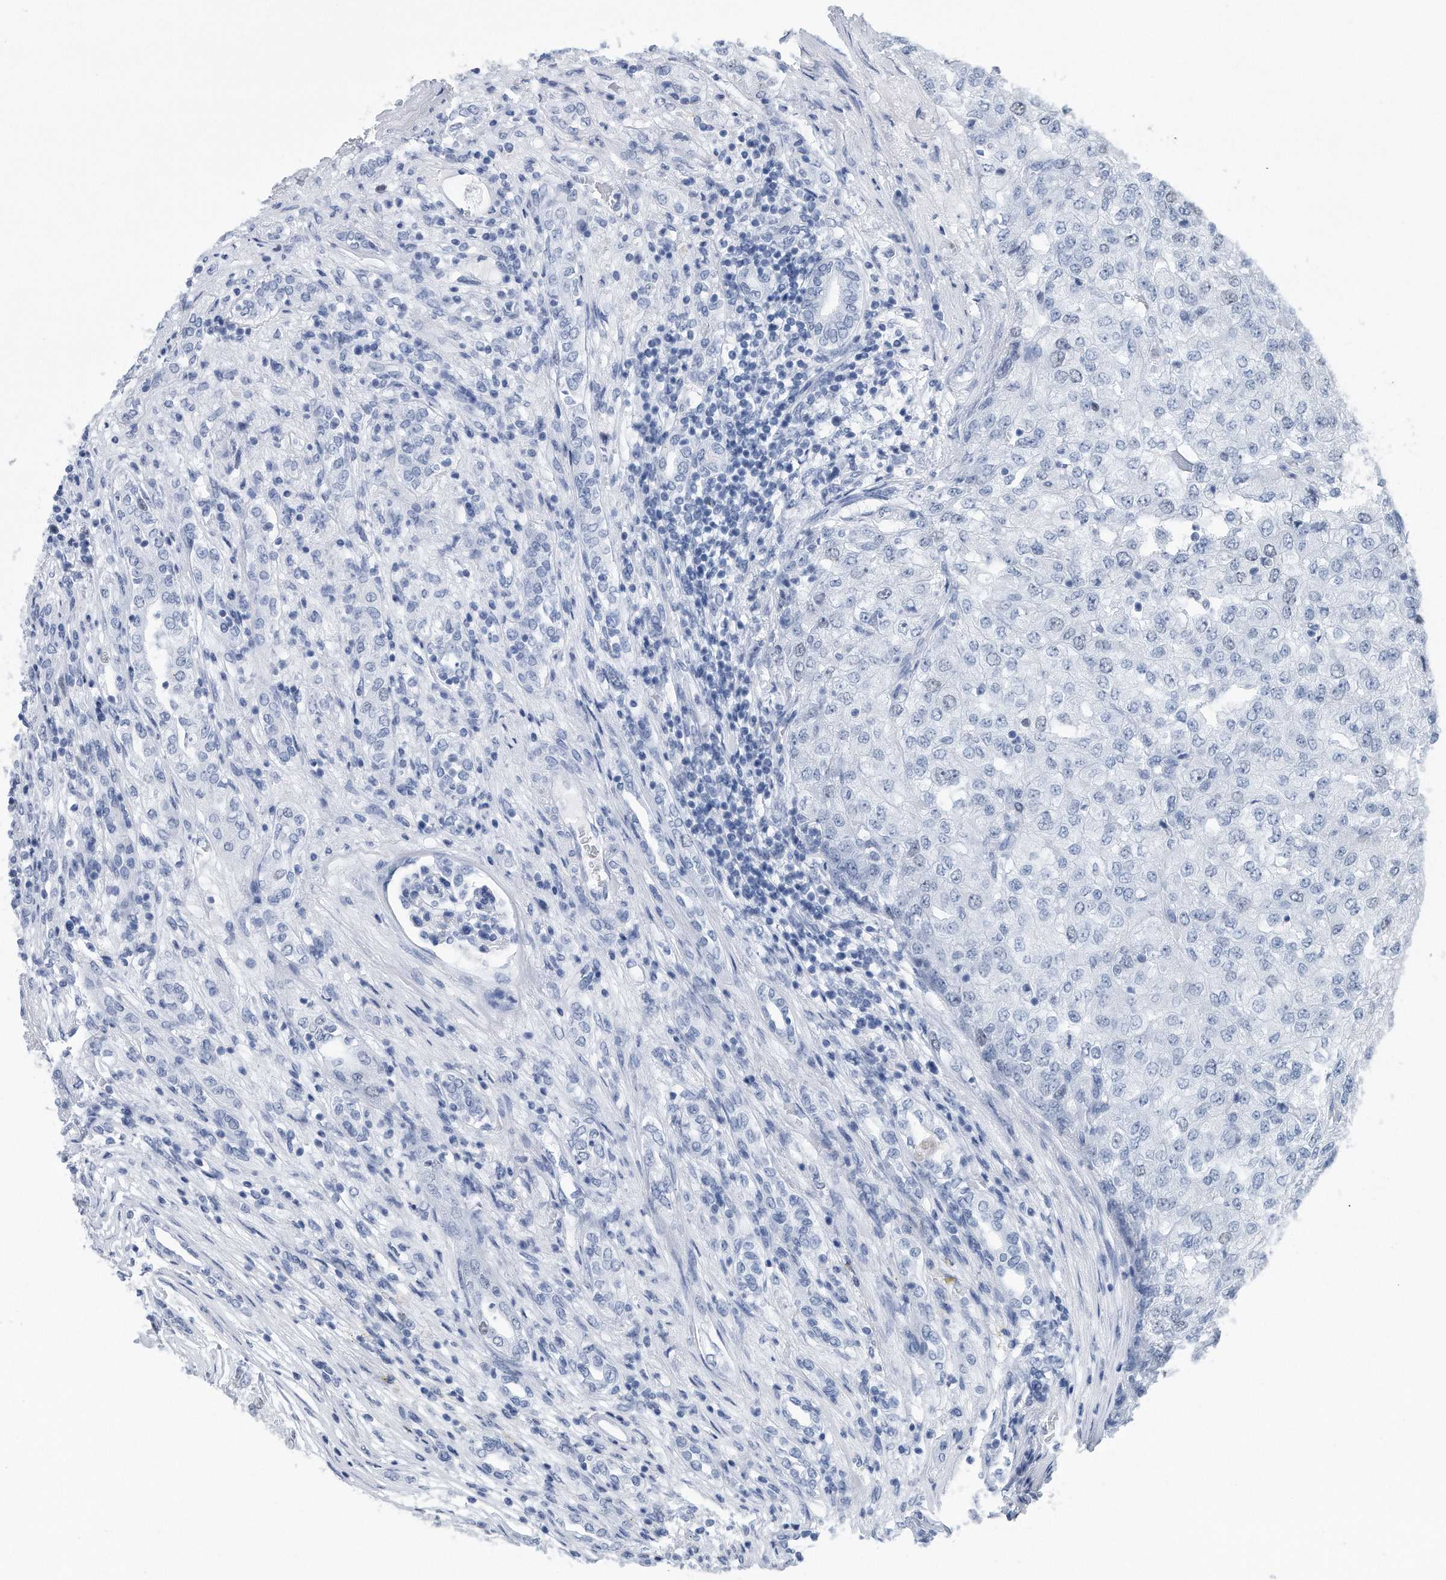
{"staining": {"intensity": "negative", "quantity": "none", "location": "none"}, "tissue": "renal cancer", "cell_type": "Tumor cells", "image_type": "cancer", "snomed": [{"axis": "morphology", "description": "Adenocarcinoma, NOS"}, {"axis": "topography", "description": "Kidney"}], "caption": "There is no significant staining in tumor cells of renal adenocarcinoma. Brightfield microscopy of IHC stained with DAB (brown) and hematoxylin (blue), captured at high magnification.", "gene": "PCNA", "patient": {"sex": "female", "age": 54}}